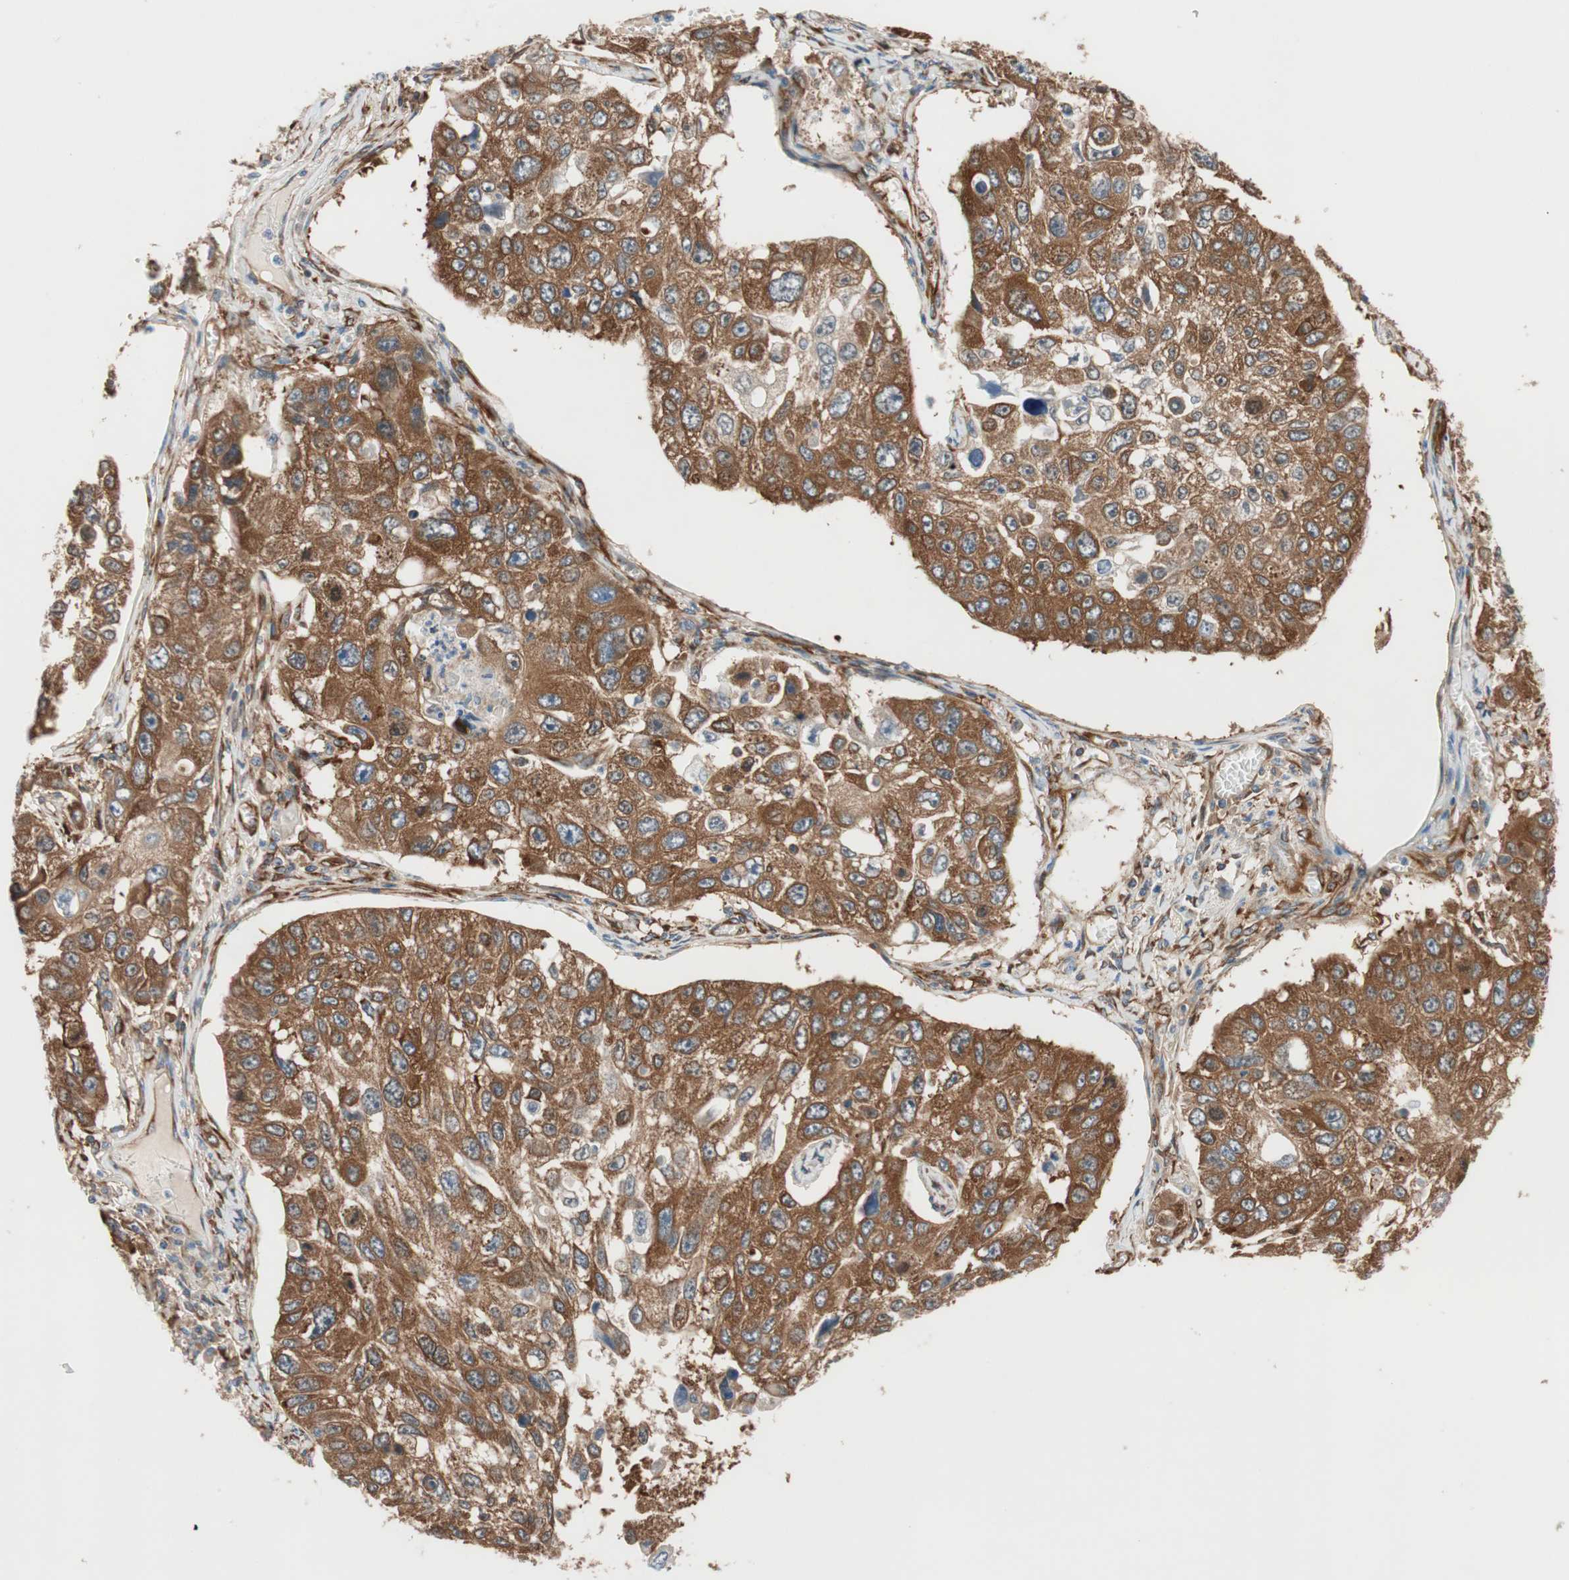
{"staining": {"intensity": "strong", "quantity": ">75%", "location": "cytoplasmic/membranous"}, "tissue": "lung cancer", "cell_type": "Tumor cells", "image_type": "cancer", "snomed": [{"axis": "morphology", "description": "Squamous cell carcinoma, NOS"}, {"axis": "topography", "description": "Lung"}], "caption": "The image reveals staining of lung cancer, revealing strong cytoplasmic/membranous protein expression (brown color) within tumor cells.", "gene": "WASL", "patient": {"sex": "male", "age": 71}}